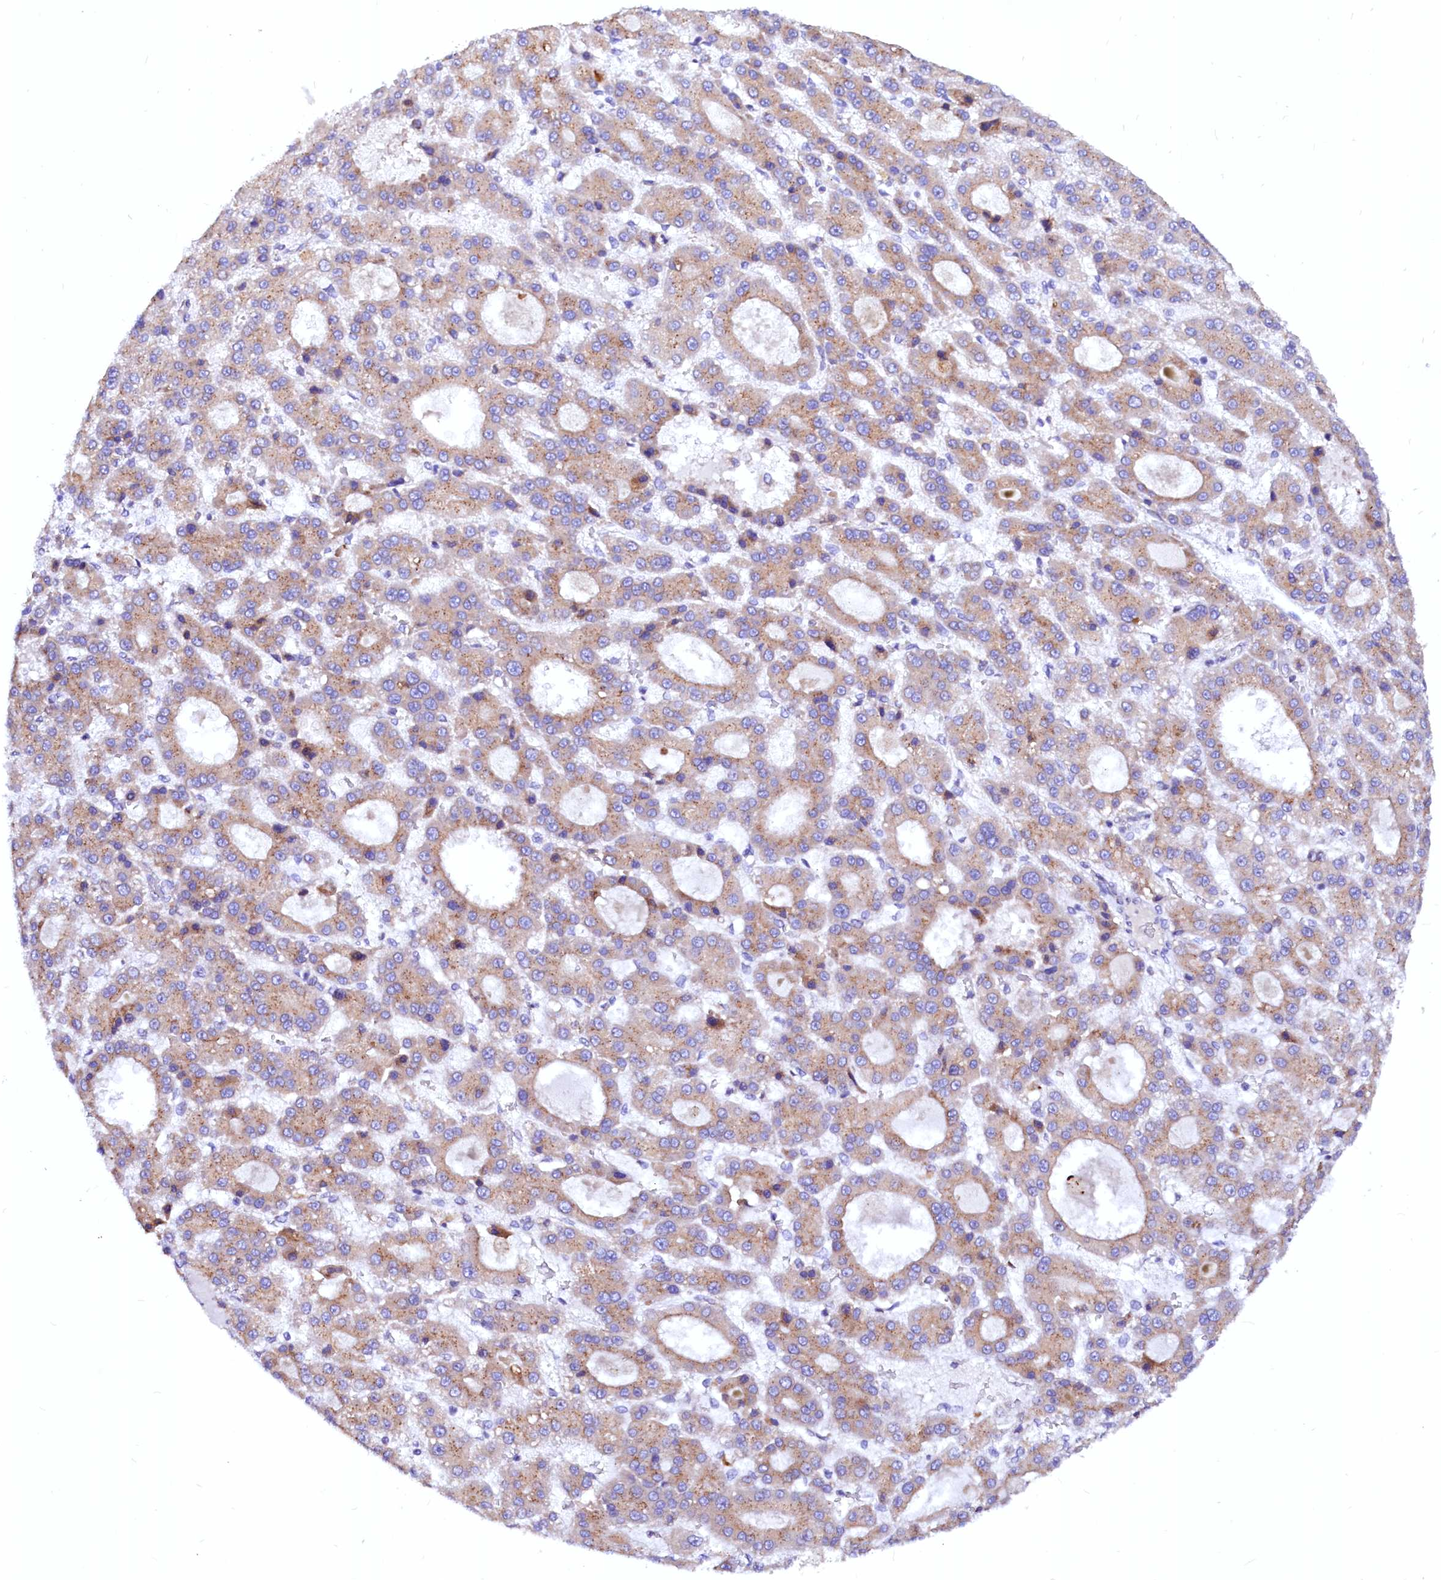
{"staining": {"intensity": "moderate", "quantity": ">75%", "location": "cytoplasmic/membranous"}, "tissue": "liver cancer", "cell_type": "Tumor cells", "image_type": "cancer", "snomed": [{"axis": "morphology", "description": "Carcinoma, Hepatocellular, NOS"}, {"axis": "topography", "description": "Liver"}], "caption": "Hepatocellular carcinoma (liver) stained with DAB IHC shows medium levels of moderate cytoplasmic/membranous positivity in about >75% of tumor cells.", "gene": "LMAN1", "patient": {"sex": "male", "age": 70}}